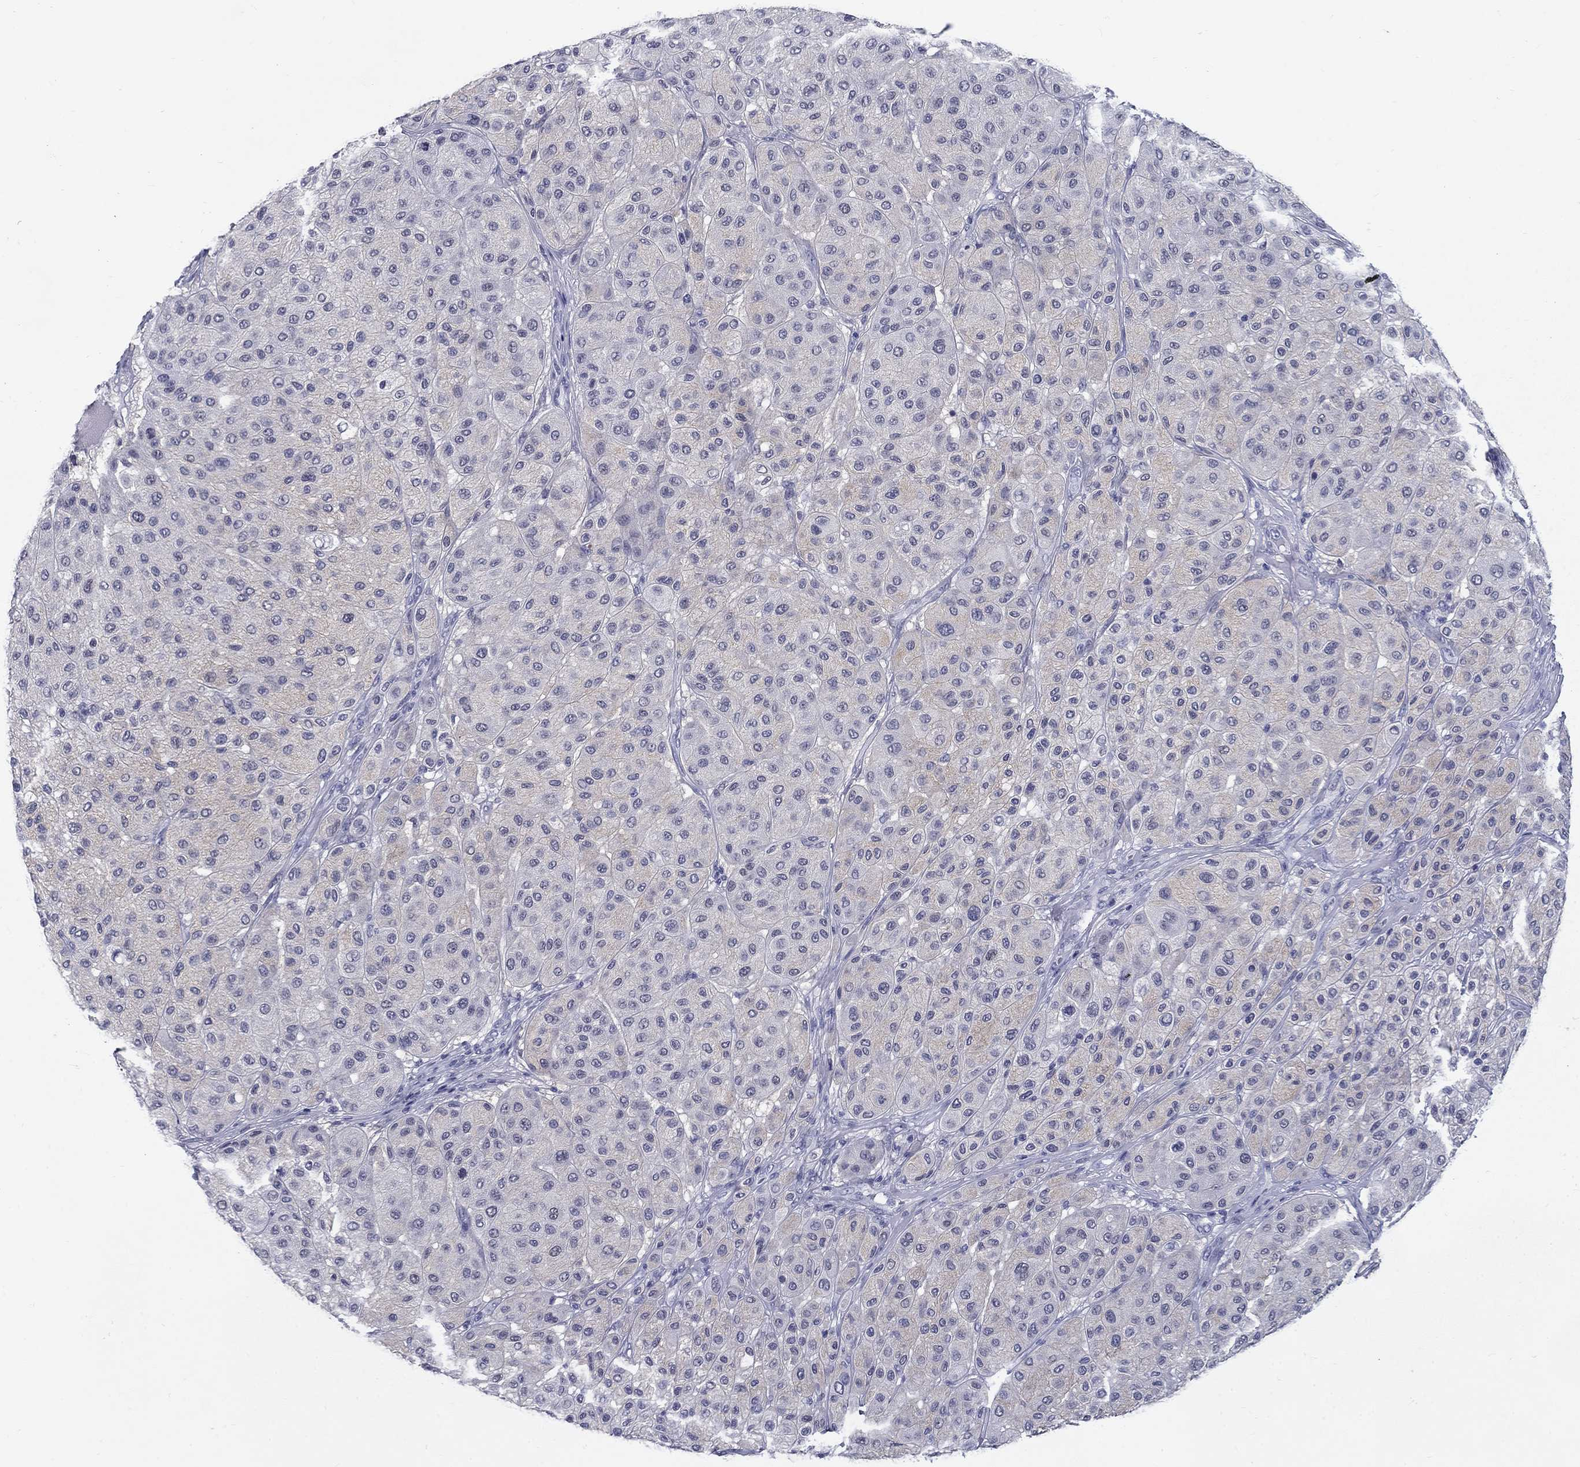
{"staining": {"intensity": "weak", "quantity": "<25%", "location": "cytoplasmic/membranous"}, "tissue": "melanoma", "cell_type": "Tumor cells", "image_type": "cancer", "snomed": [{"axis": "morphology", "description": "Malignant melanoma, Metastatic site"}, {"axis": "topography", "description": "Smooth muscle"}], "caption": "A high-resolution micrograph shows immunohistochemistry (IHC) staining of malignant melanoma (metastatic site), which displays no significant positivity in tumor cells.", "gene": "C4orf19", "patient": {"sex": "male", "age": 41}}